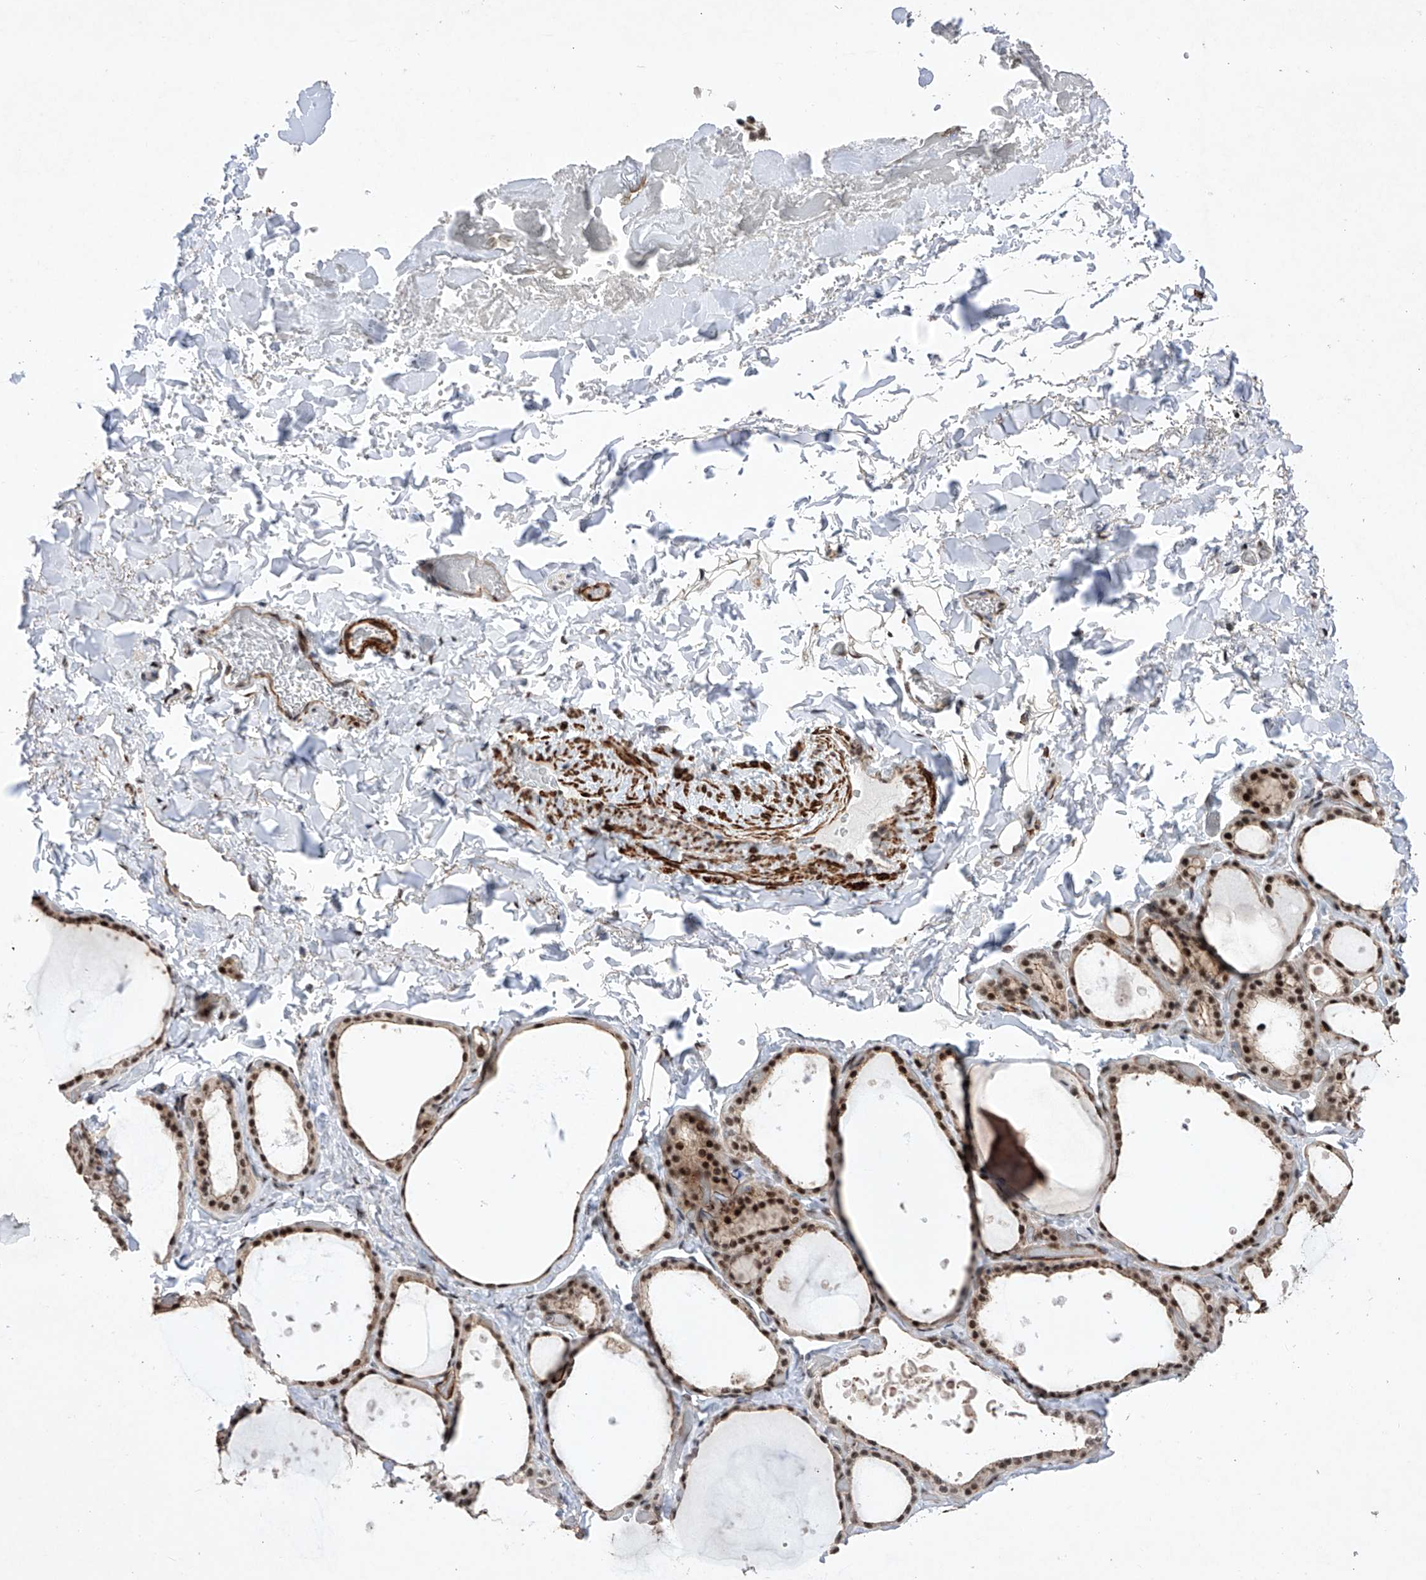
{"staining": {"intensity": "moderate", "quantity": "25%-75%", "location": "cytoplasmic/membranous,nuclear"}, "tissue": "thyroid gland", "cell_type": "Glandular cells", "image_type": "normal", "snomed": [{"axis": "morphology", "description": "Normal tissue, NOS"}, {"axis": "topography", "description": "Thyroid gland"}], "caption": "Thyroid gland stained for a protein (brown) exhibits moderate cytoplasmic/membranous,nuclear positive staining in about 25%-75% of glandular cells.", "gene": "NFATC4", "patient": {"sex": "female", "age": 44}}